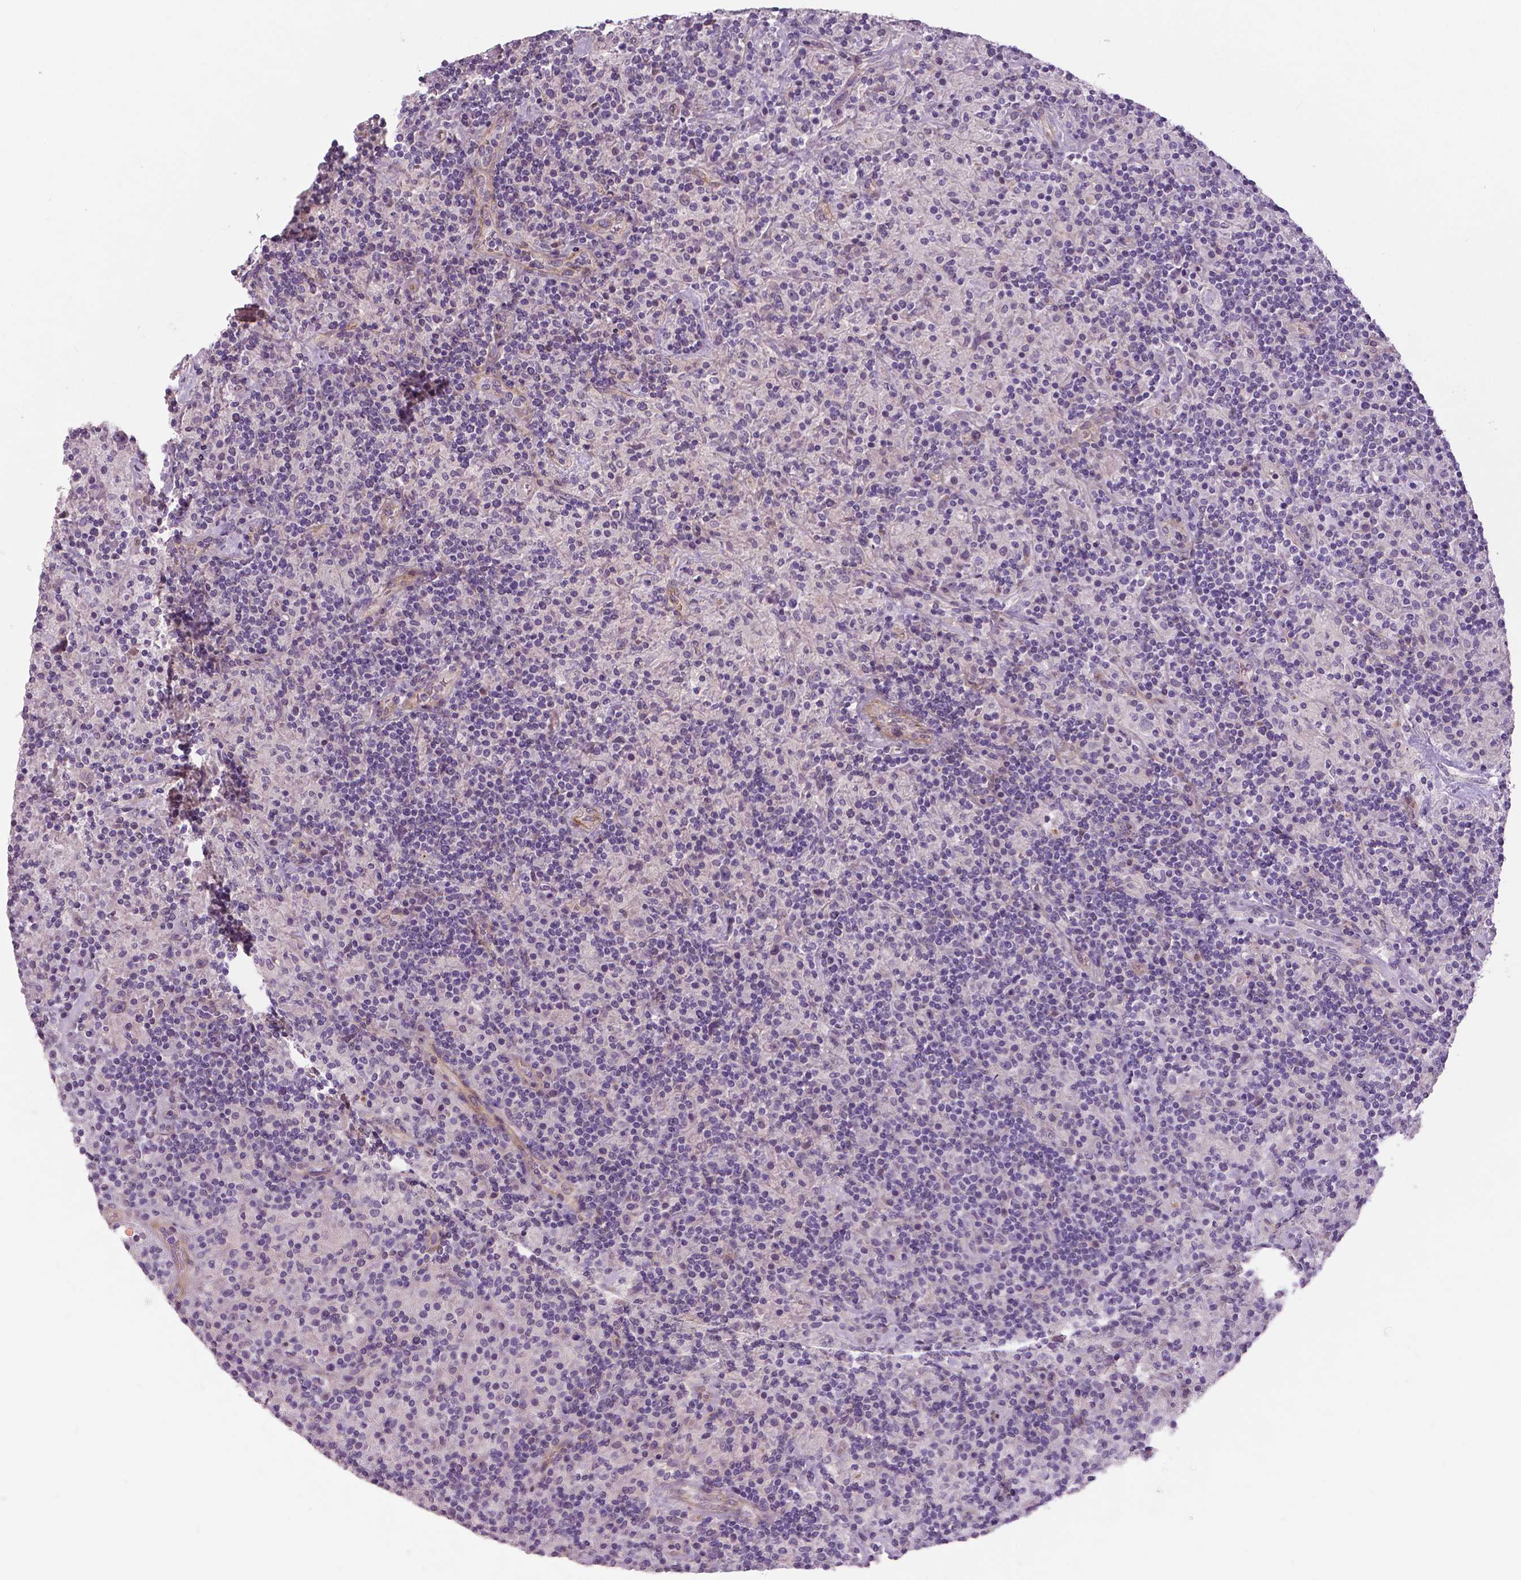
{"staining": {"intensity": "negative", "quantity": "none", "location": "none"}, "tissue": "lymphoma", "cell_type": "Tumor cells", "image_type": "cancer", "snomed": [{"axis": "morphology", "description": "Hodgkin's disease, NOS"}, {"axis": "topography", "description": "Lymph node"}], "caption": "This is an IHC histopathology image of lymphoma. There is no staining in tumor cells.", "gene": "FLT1", "patient": {"sex": "male", "age": 70}}